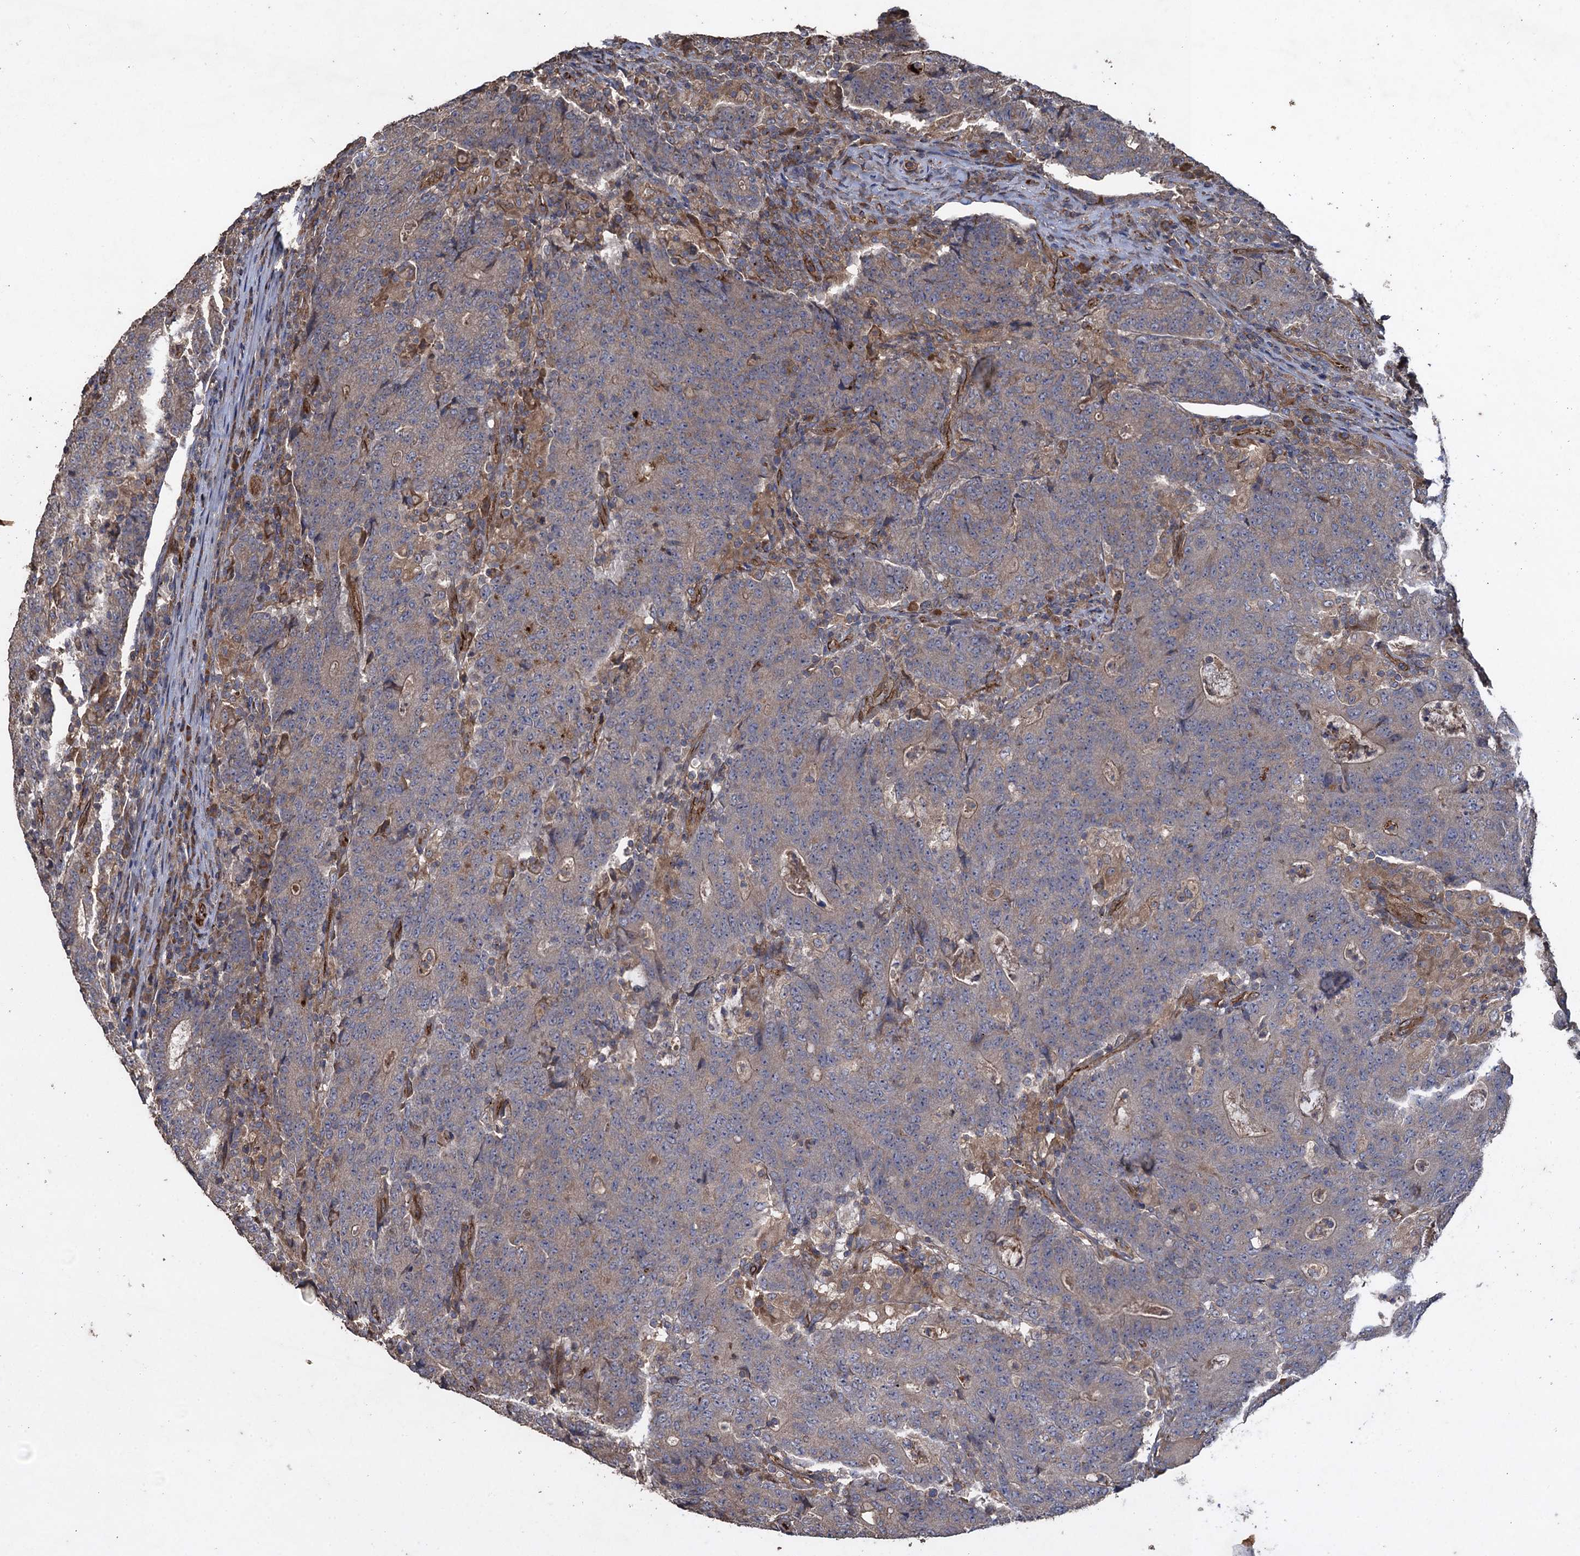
{"staining": {"intensity": "weak", "quantity": "25%-75%", "location": "cytoplasmic/membranous"}, "tissue": "colorectal cancer", "cell_type": "Tumor cells", "image_type": "cancer", "snomed": [{"axis": "morphology", "description": "Adenocarcinoma, NOS"}, {"axis": "topography", "description": "Colon"}], "caption": "Immunohistochemical staining of human colorectal cancer (adenocarcinoma) displays low levels of weak cytoplasmic/membranous protein expression in about 25%-75% of tumor cells.", "gene": "TXNDC11", "patient": {"sex": "female", "age": 75}}